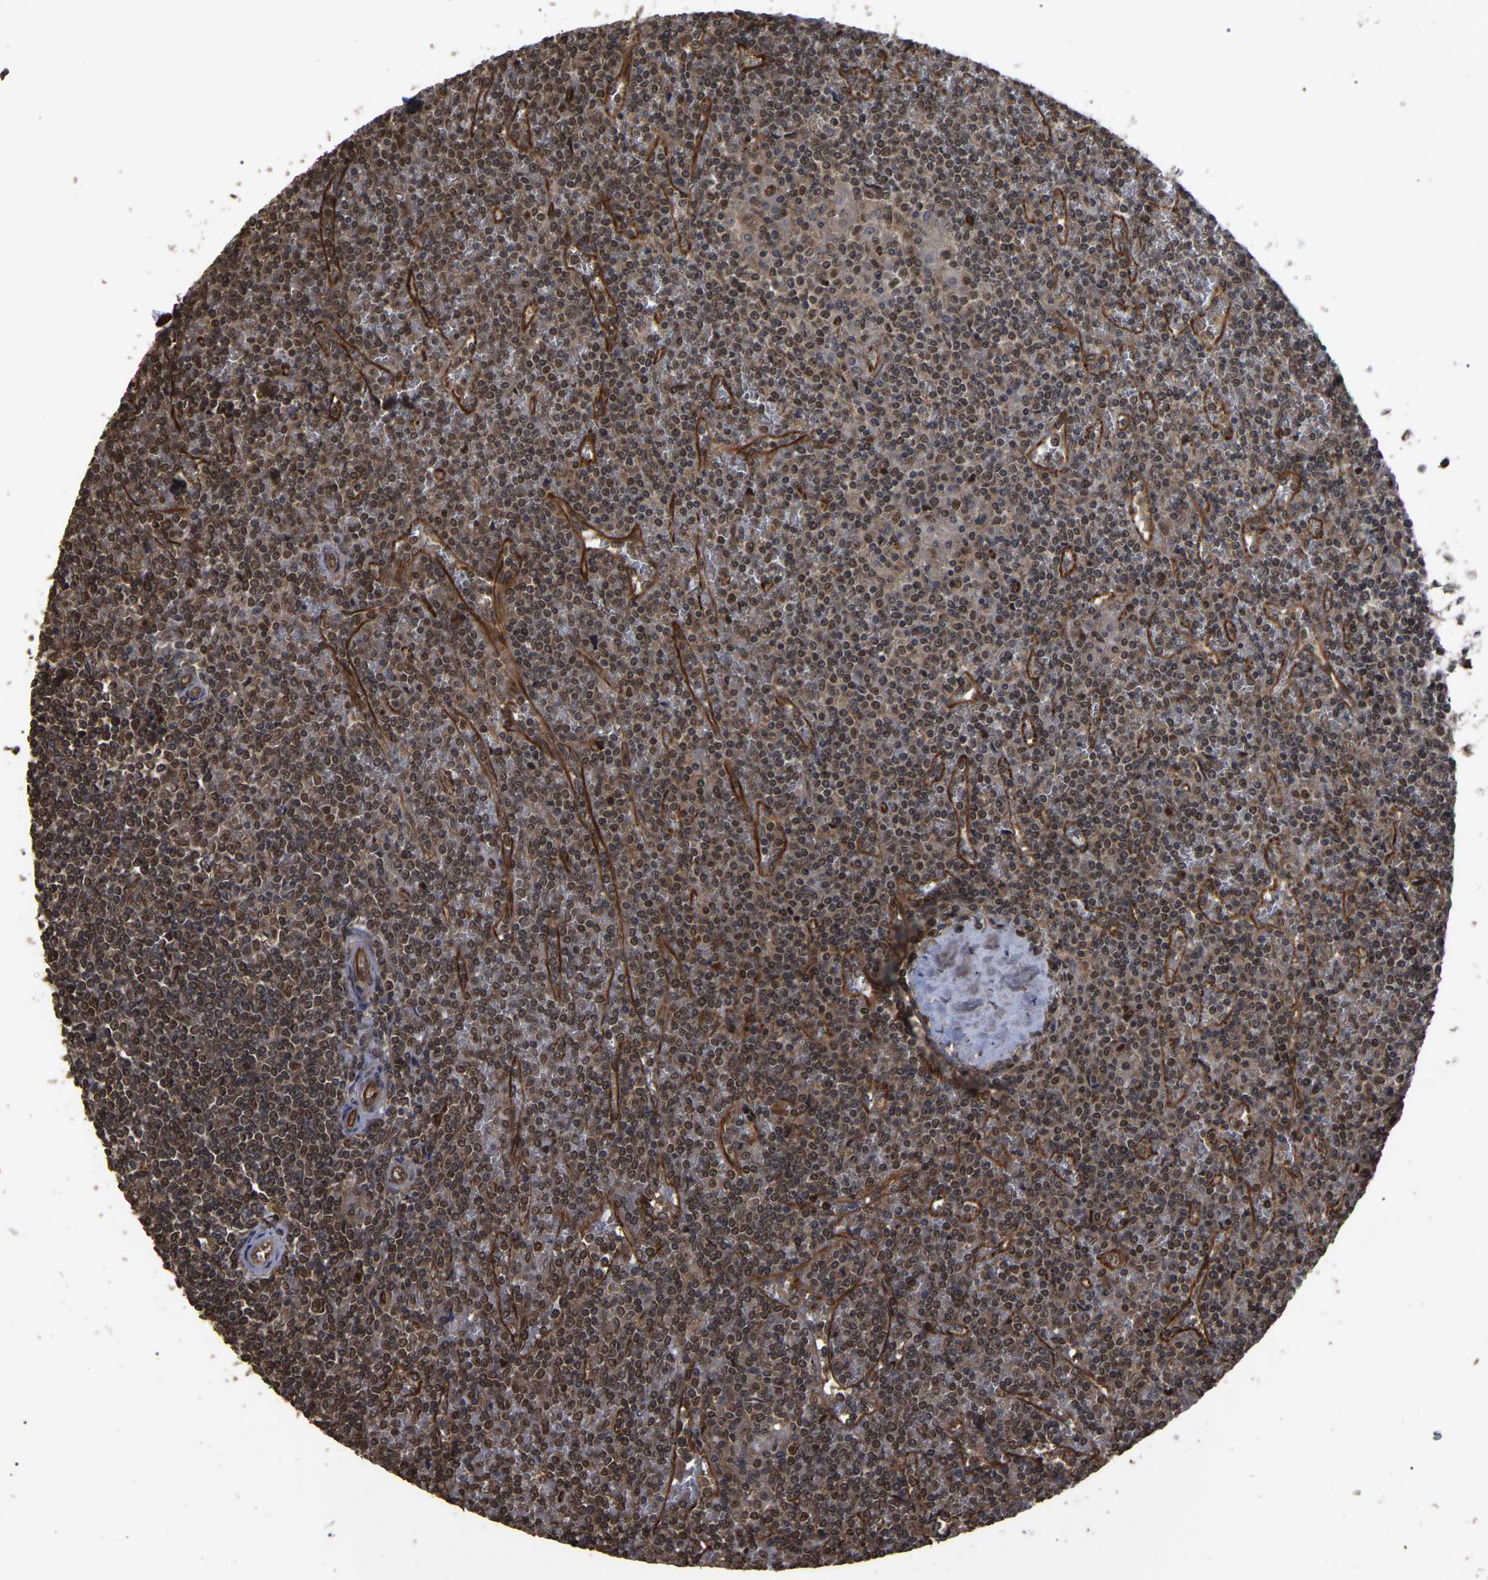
{"staining": {"intensity": "moderate", "quantity": ">75%", "location": "cytoplasmic/membranous,nuclear"}, "tissue": "lymphoma", "cell_type": "Tumor cells", "image_type": "cancer", "snomed": [{"axis": "morphology", "description": "Malignant lymphoma, non-Hodgkin's type, Low grade"}, {"axis": "topography", "description": "Spleen"}], "caption": "A brown stain labels moderate cytoplasmic/membranous and nuclear positivity of a protein in malignant lymphoma, non-Hodgkin's type (low-grade) tumor cells. Nuclei are stained in blue.", "gene": "FAM161B", "patient": {"sex": "female", "age": 19}}